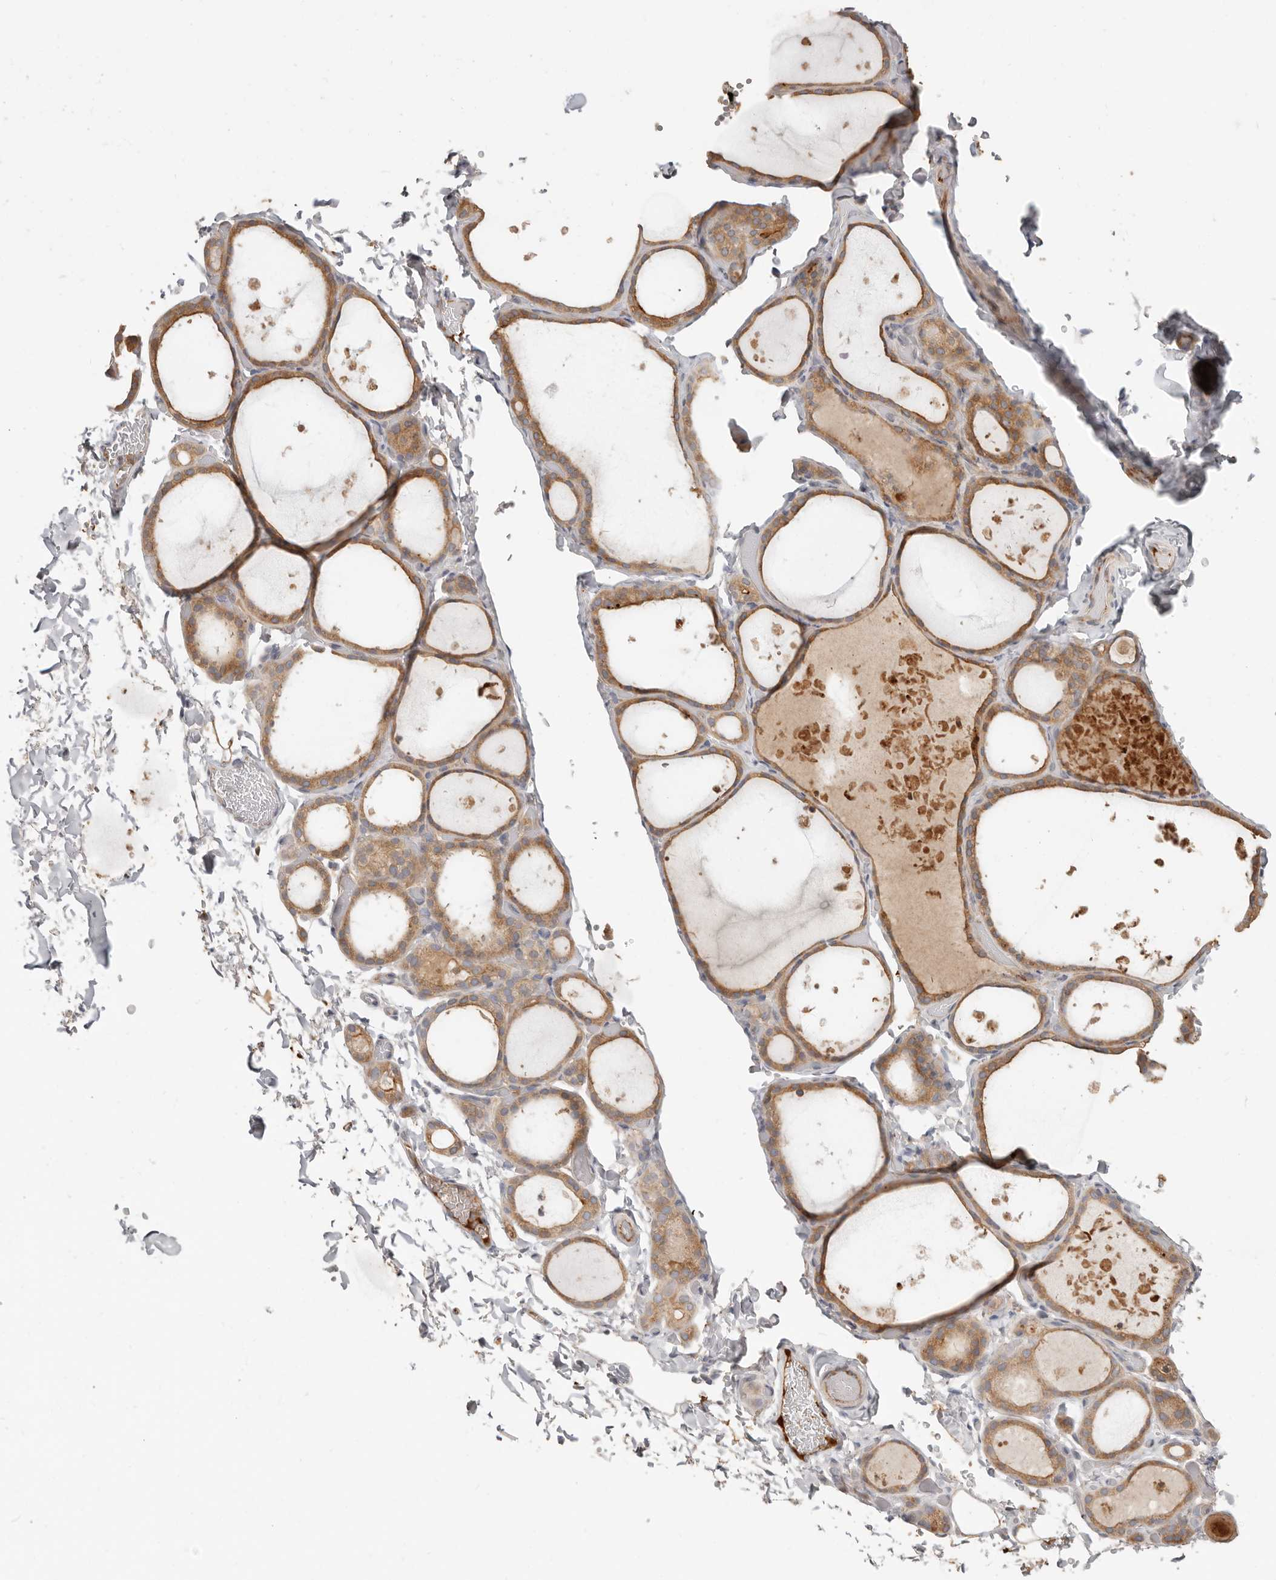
{"staining": {"intensity": "moderate", "quantity": ">75%", "location": "cytoplasmic/membranous"}, "tissue": "thyroid gland", "cell_type": "Glandular cells", "image_type": "normal", "snomed": [{"axis": "morphology", "description": "Normal tissue, NOS"}, {"axis": "topography", "description": "Thyroid gland"}], "caption": "This image displays unremarkable thyroid gland stained with immunohistochemistry to label a protein in brown. The cytoplasmic/membranous of glandular cells show moderate positivity for the protein. Nuclei are counter-stained blue.", "gene": "MTFR2", "patient": {"sex": "female", "age": 44}}